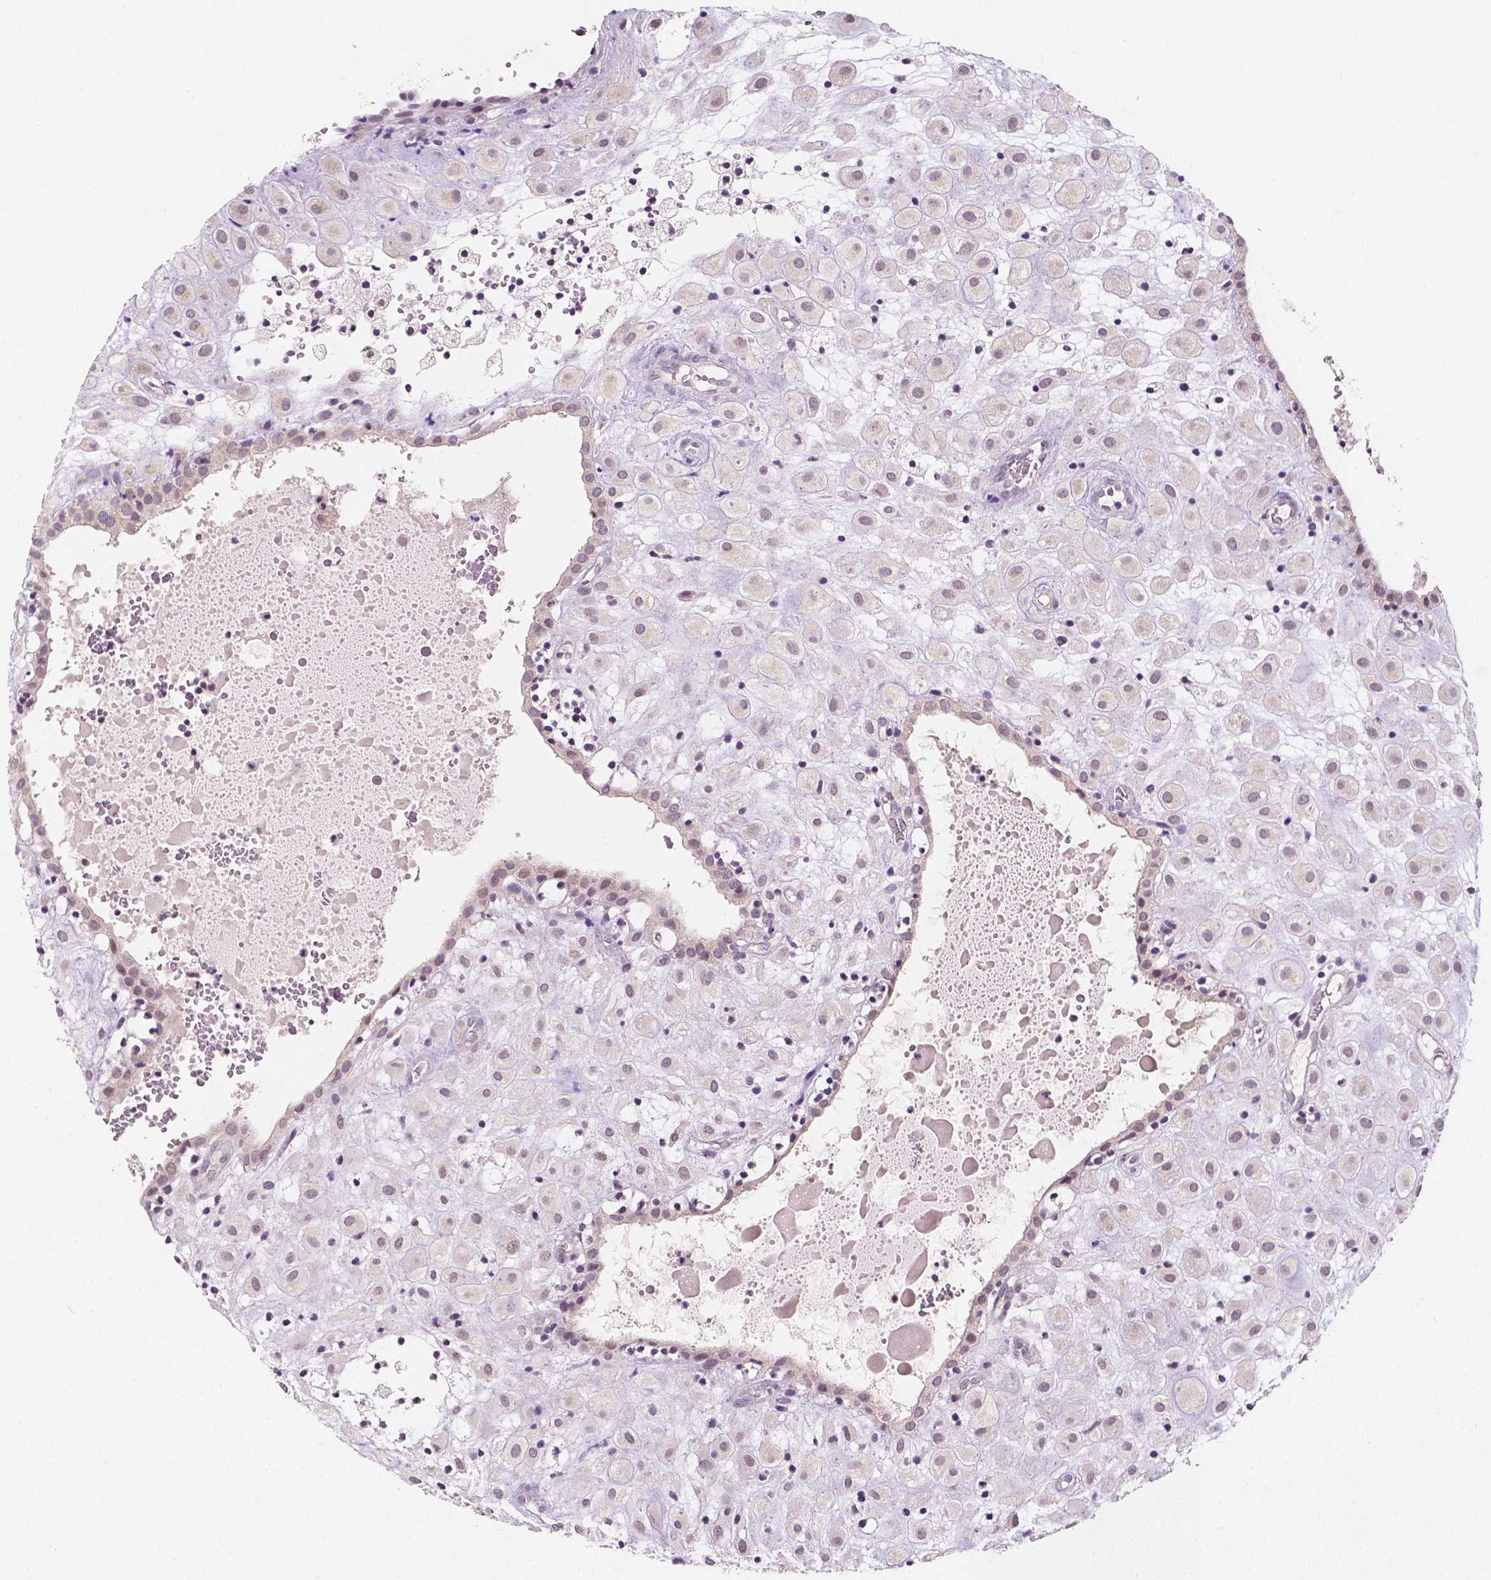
{"staining": {"intensity": "negative", "quantity": "none", "location": "none"}, "tissue": "placenta", "cell_type": "Decidual cells", "image_type": "normal", "snomed": [{"axis": "morphology", "description": "Normal tissue, NOS"}, {"axis": "topography", "description": "Placenta"}], "caption": "Immunohistochemistry (IHC) image of normal placenta stained for a protein (brown), which shows no staining in decidual cells. (DAB (3,3'-diaminobenzidine) immunohistochemistry (IHC), high magnification).", "gene": "SIRT2", "patient": {"sex": "female", "age": 24}}